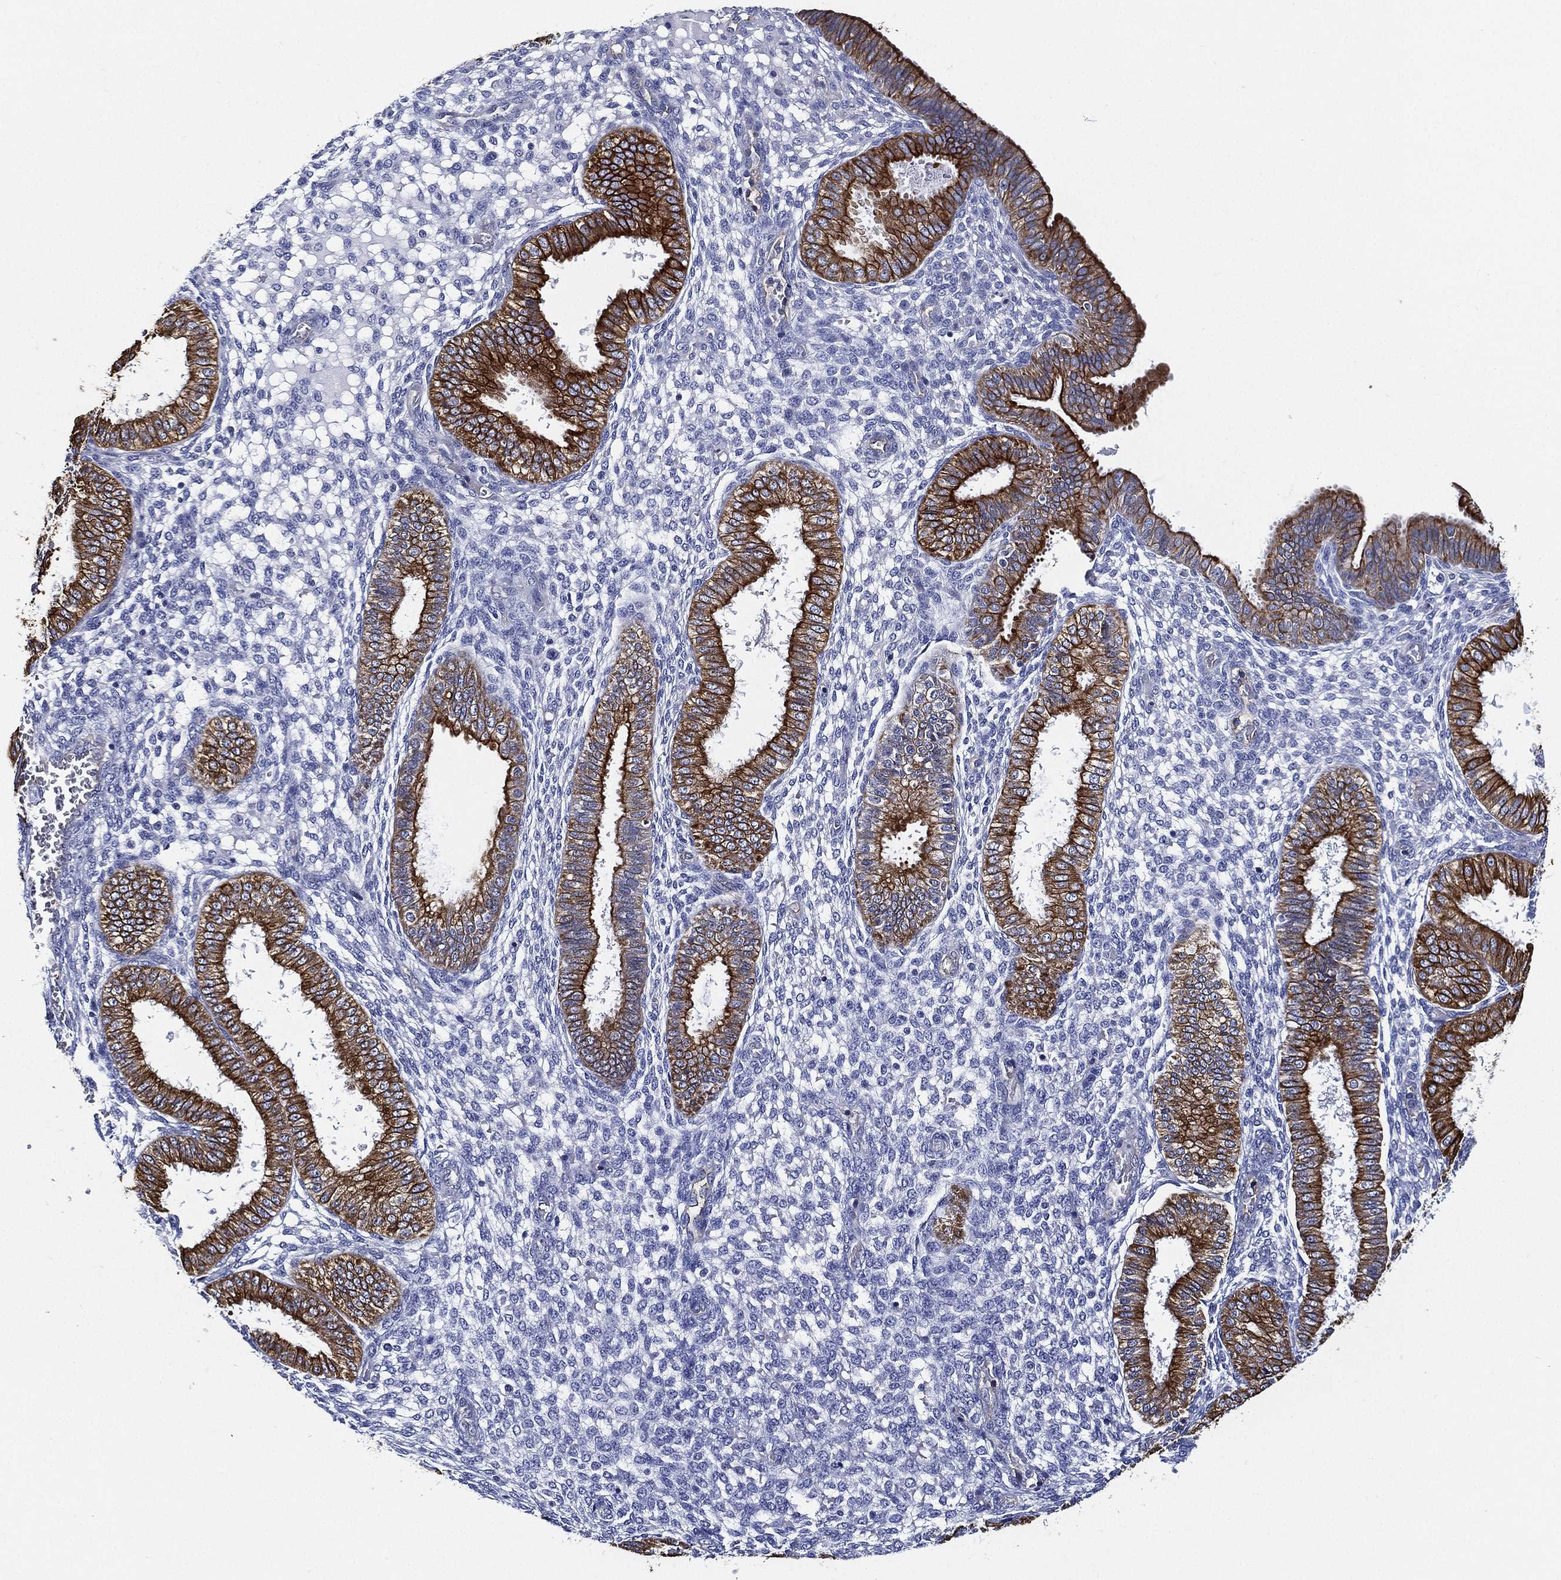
{"staining": {"intensity": "negative", "quantity": "none", "location": "none"}, "tissue": "endometrium", "cell_type": "Cells in endometrial stroma", "image_type": "normal", "snomed": [{"axis": "morphology", "description": "Normal tissue, NOS"}, {"axis": "topography", "description": "Endometrium"}], "caption": "Cells in endometrial stroma show no significant expression in benign endometrium. (DAB immunohistochemistry (IHC), high magnification).", "gene": "NEDD9", "patient": {"sex": "female", "age": 43}}